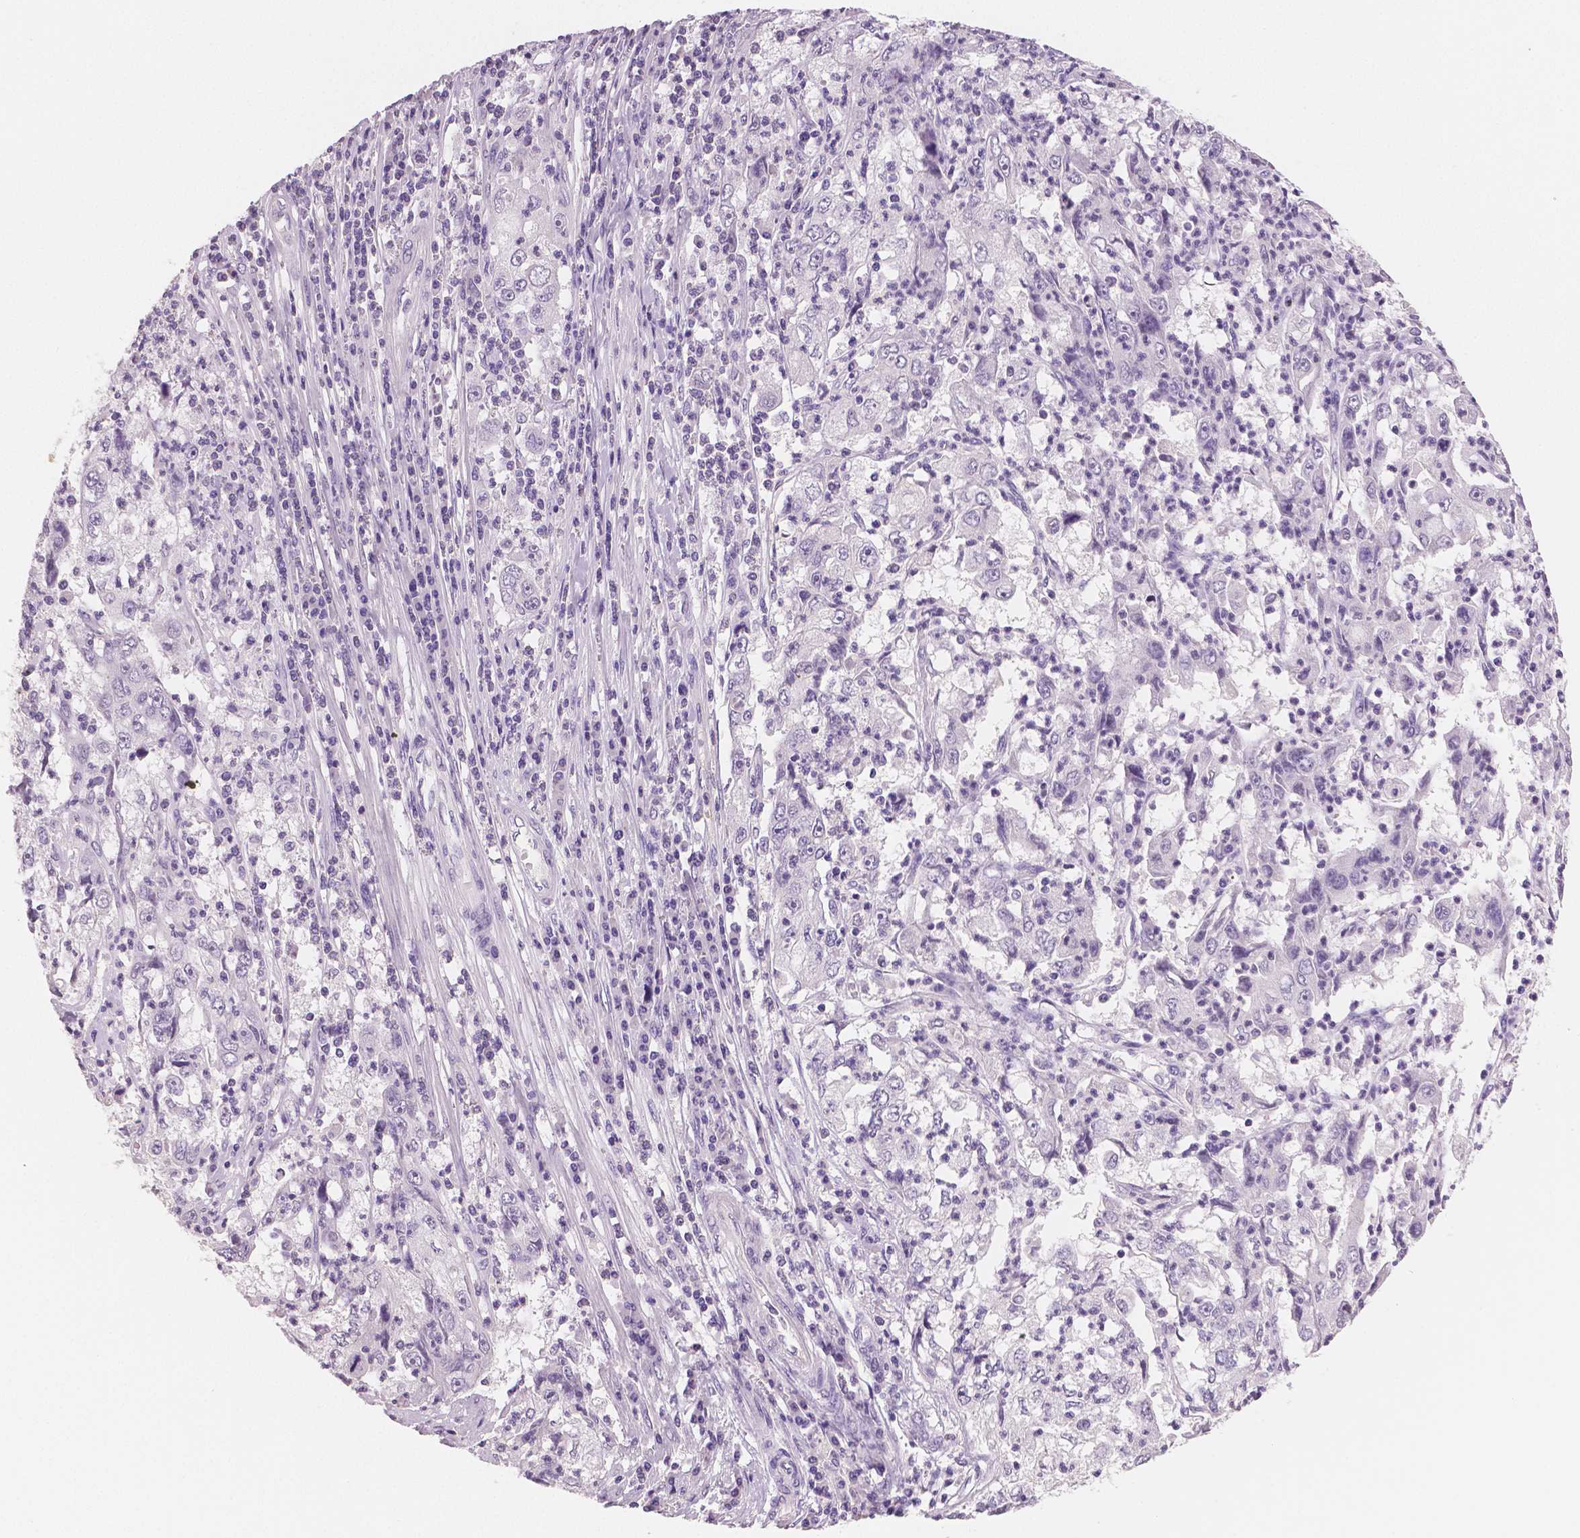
{"staining": {"intensity": "negative", "quantity": "none", "location": "none"}, "tissue": "cervical cancer", "cell_type": "Tumor cells", "image_type": "cancer", "snomed": [{"axis": "morphology", "description": "Squamous cell carcinoma, NOS"}, {"axis": "topography", "description": "Cervix"}], "caption": "Tumor cells show no significant expression in cervical squamous cell carcinoma.", "gene": "TSPAN7", "patient": {"sex": "female", "age": 36}}